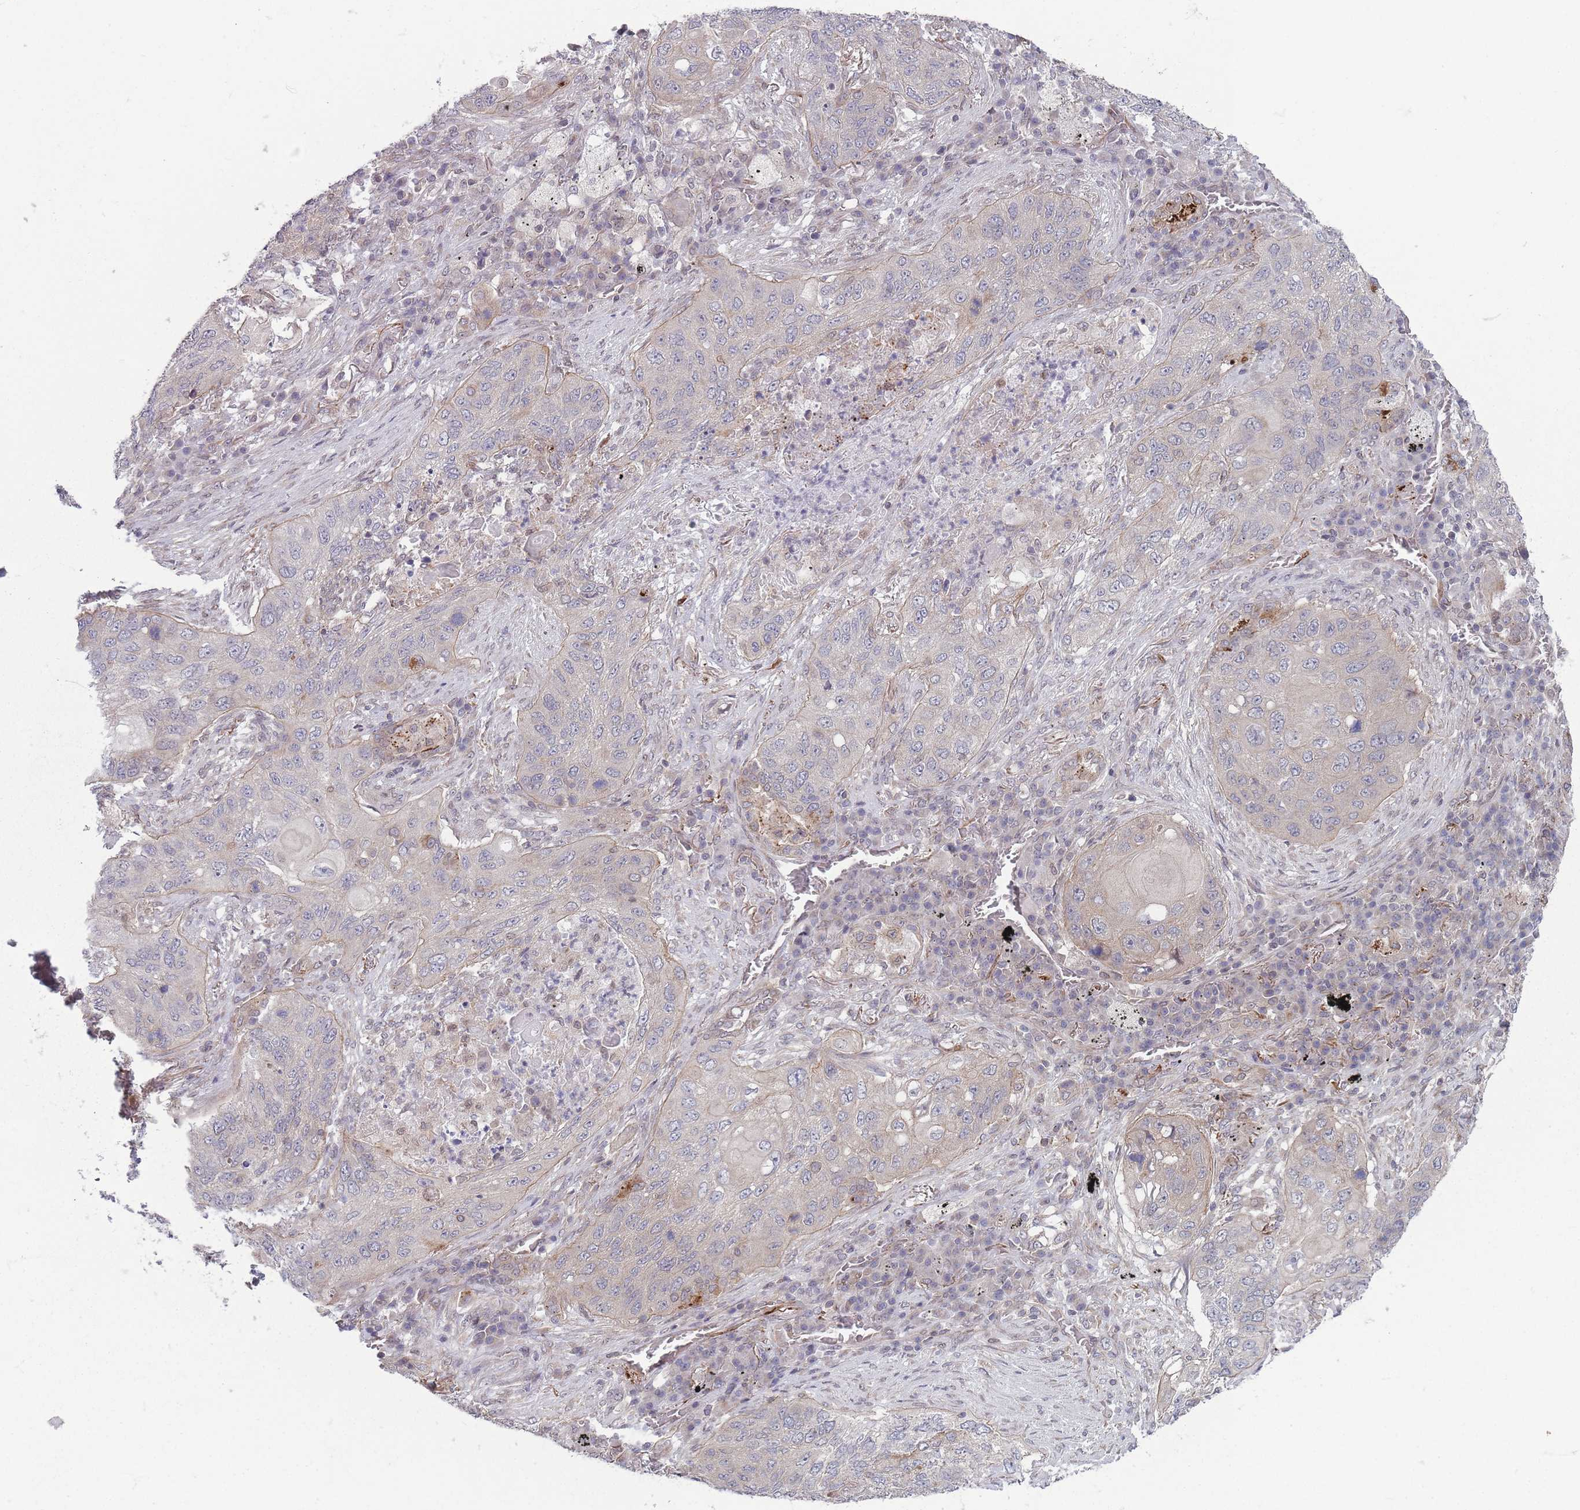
{"staining": {"intensity": "weak", "quantity": "<25%", "location": "cytoplasmic/membranous"}, "tissue": "lung cancer", "cell_type": "Tumor cells", "image_type": "cancer", "snomed": [{"axis": "morphology", "description": "Squamous cell carcinoma, NOS"}, {"axis": "topography", "description": "Lung"}], "caption": "Immunohistochemistry of human lung cancer demonstrates no staining in tumor cells.", "gene": "VRK2", "patient": {"sex": "female", "age": 63}}